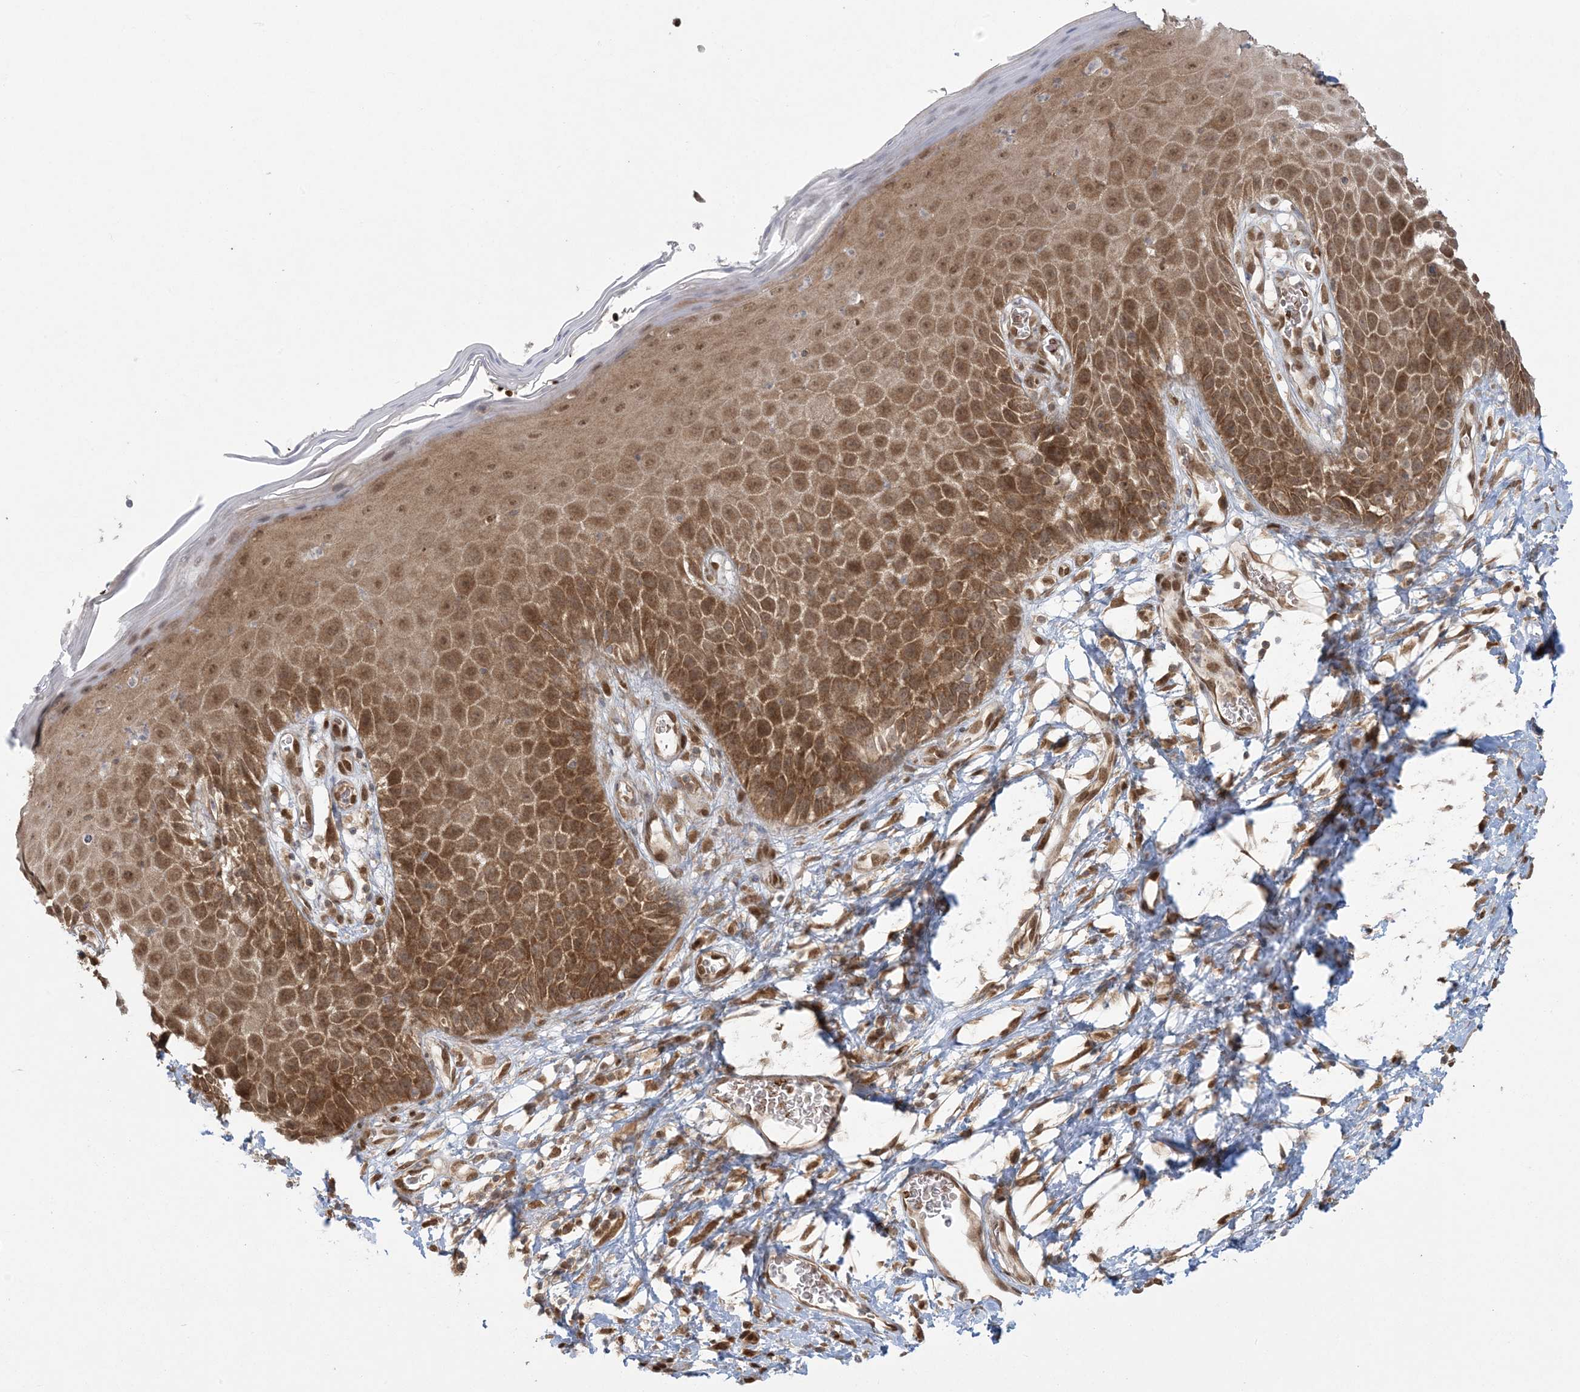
{"staining": {"intensity": "moderate", "quantity": "25%-75%", "location": "cytoplasmic/membranous,nuclear"}, "tissue": "skin", "cell_type": "Epidermal cells", "image_type": "normal", "snomed": [{"axis": "morphology", "description": "Normal tissue, NOS"}, {"axis": "topography", "description": "Vulva"}], "caption": "Immunohistochemistry (DAB (3,3'-diaminobenzidine)) staining of normal skin reveals moderate cytoplasmic/membranous,nuclear protein expression in approximately 25%-75% of epidermal cells.", "gene": "ABCF3", "patient": {"sex": "female", "age": 68}}